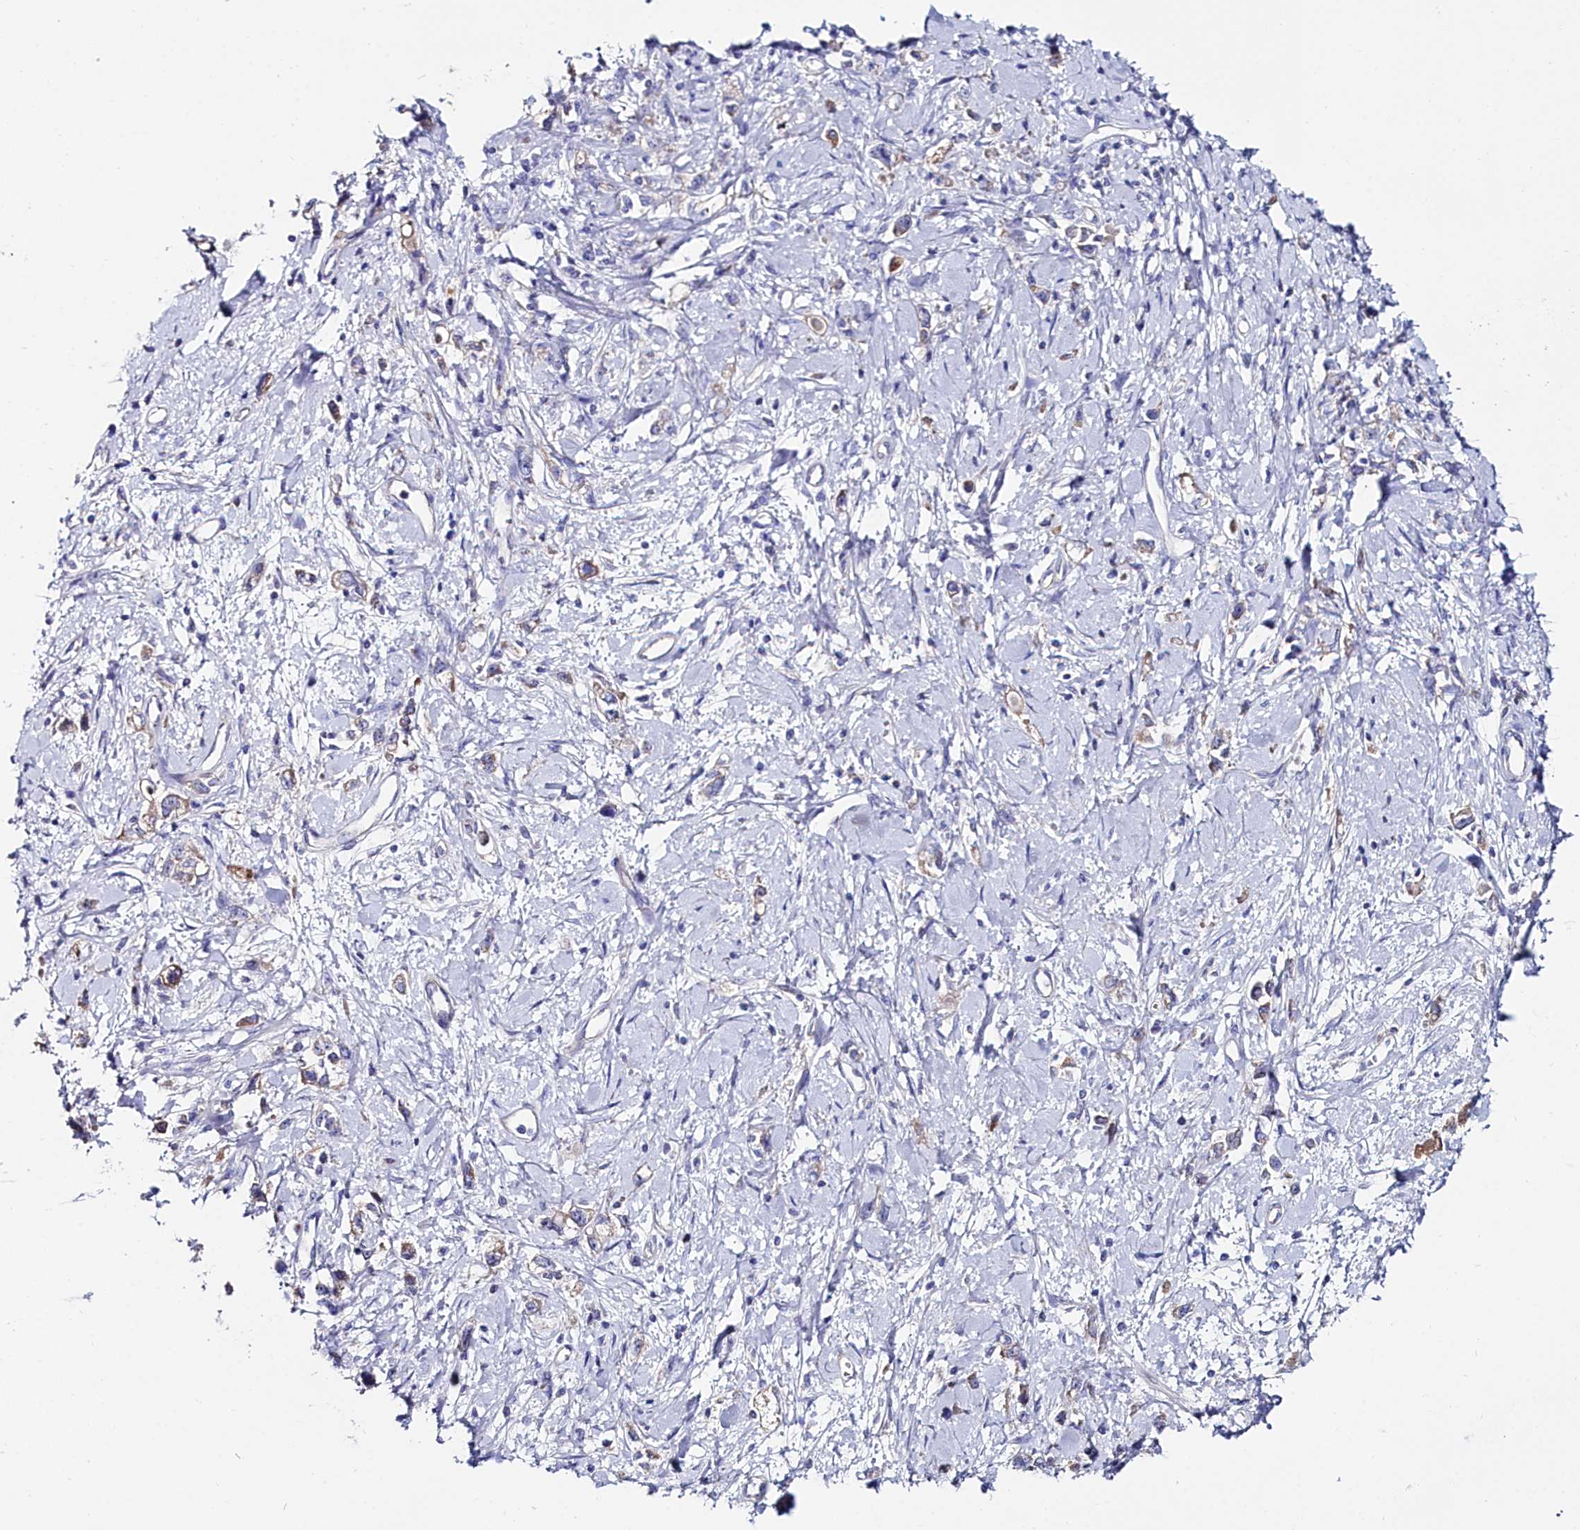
{"staining": {"intensity": "negative", "quantity": "none", "location": "none"}, "tissue": "stomach cancer", "cell_type": "Tumor cells", "image_type": "cancer", "snomed": [{"axis": "morphology", "description": "Adenocarcinoma, NOS"}, {"axis": "topography", "description": "Stomach"}], "caption": "Stomach cancer was stained to show a protein in brown. There is no significant staining in tumor cells. Brightfield microscopy of IHC stained with DAB (brown) and hematoxylin (blue), captured at high magnification.", "gene": "SLC49A3", "patient": {"sex": "female", "age": 76}}